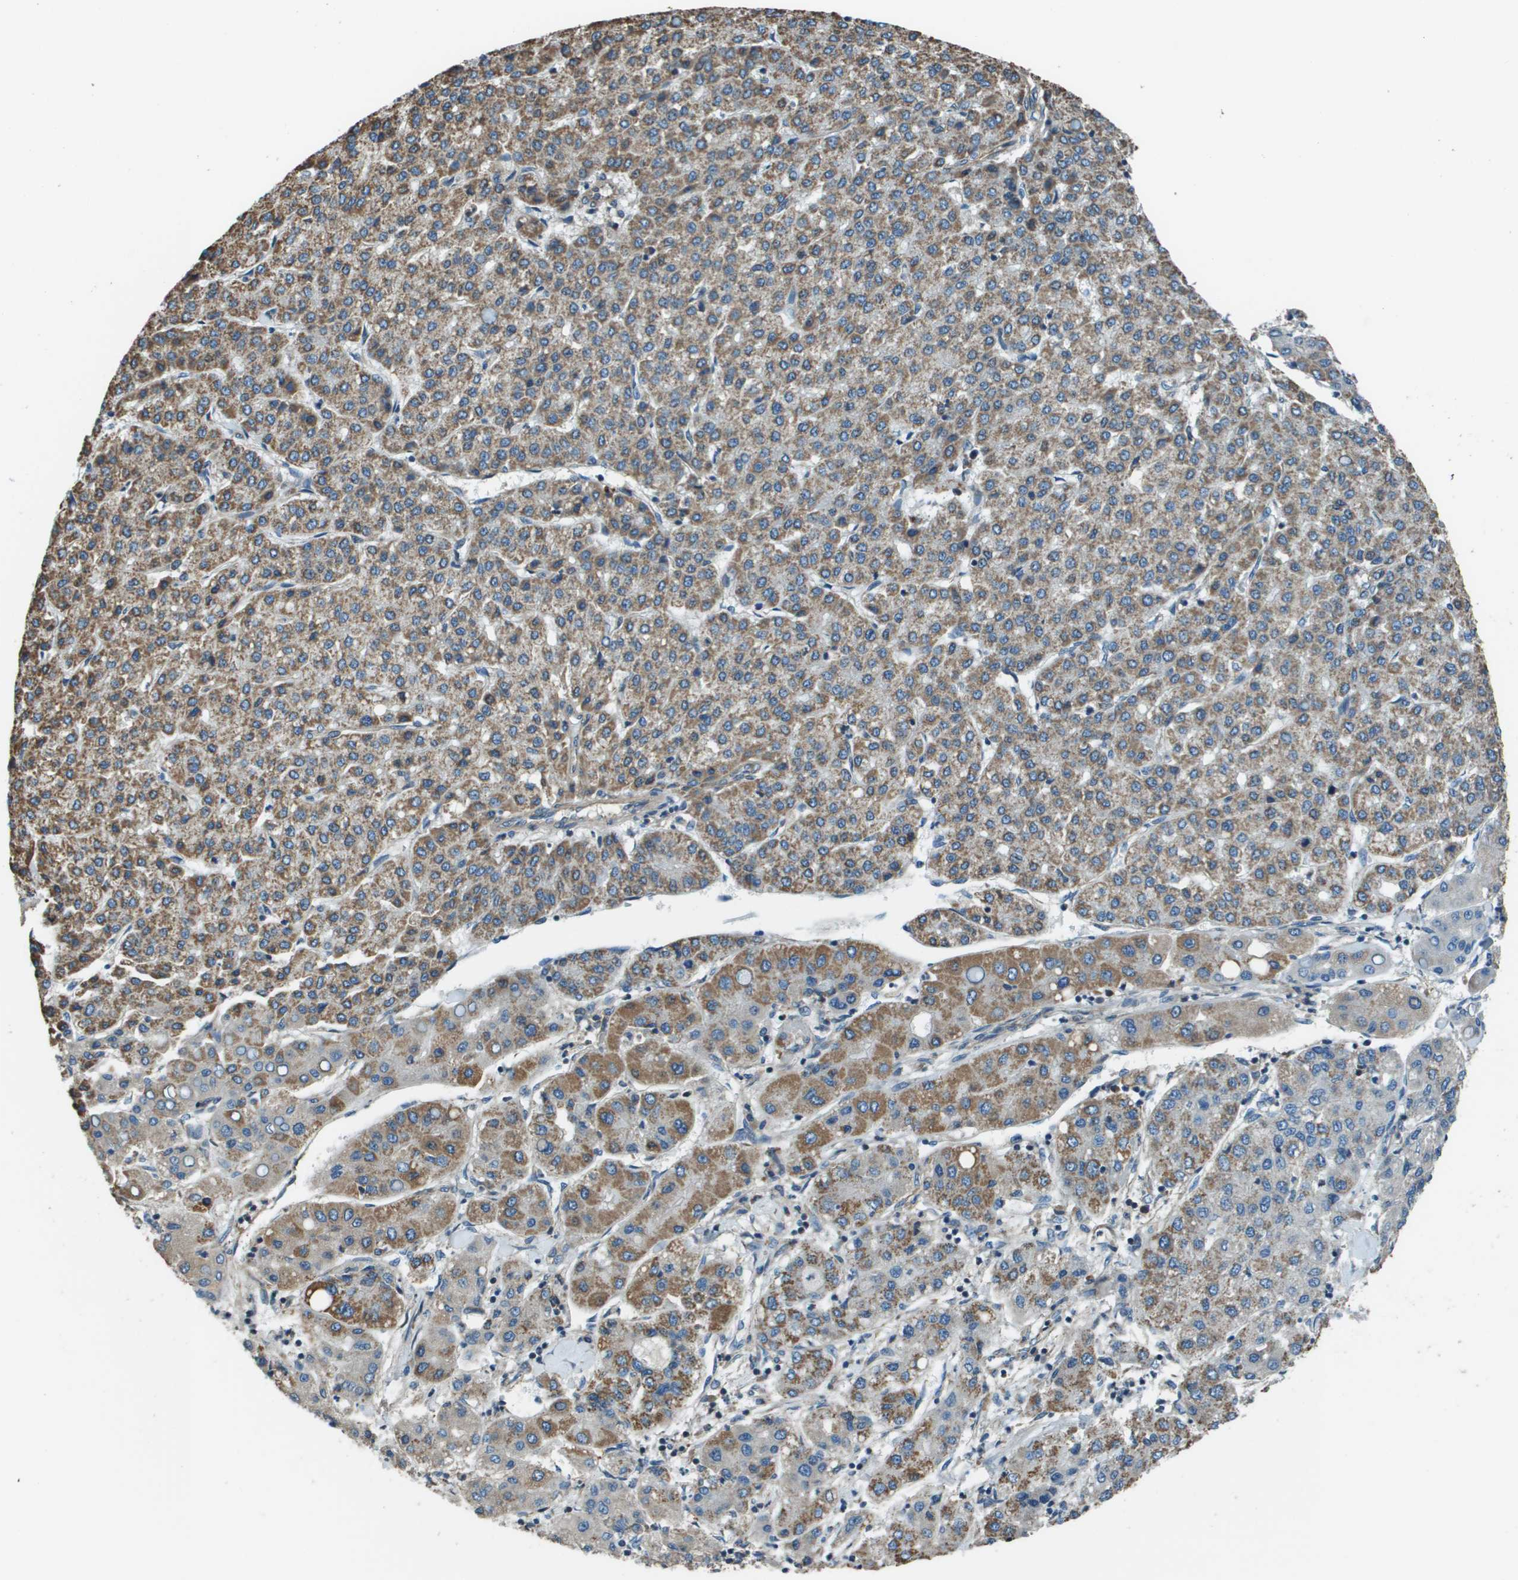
{"staining": {"intensity": "moderate", "quantity": ">75%", "location": "cytoplasmic/membranous"}, "tissue": "liver cancer", "cell_type": "Tumor cells", "image_type": "cancer", "snomed": [{"axis": "morphology", "description": "Carcinoma, Hepatocellular, NOS"}, {"axis": "topography", "description": "Liver"}], "caption": "IHC micrograph of liver cancer stained for a protein (brown), which demonstrates medium levels of moderate cytoplasmic/membranous expression in approximately >75% of tumor cells.", "gene": "TMEM51", "patient": {"sex": "male", "age": 65}}